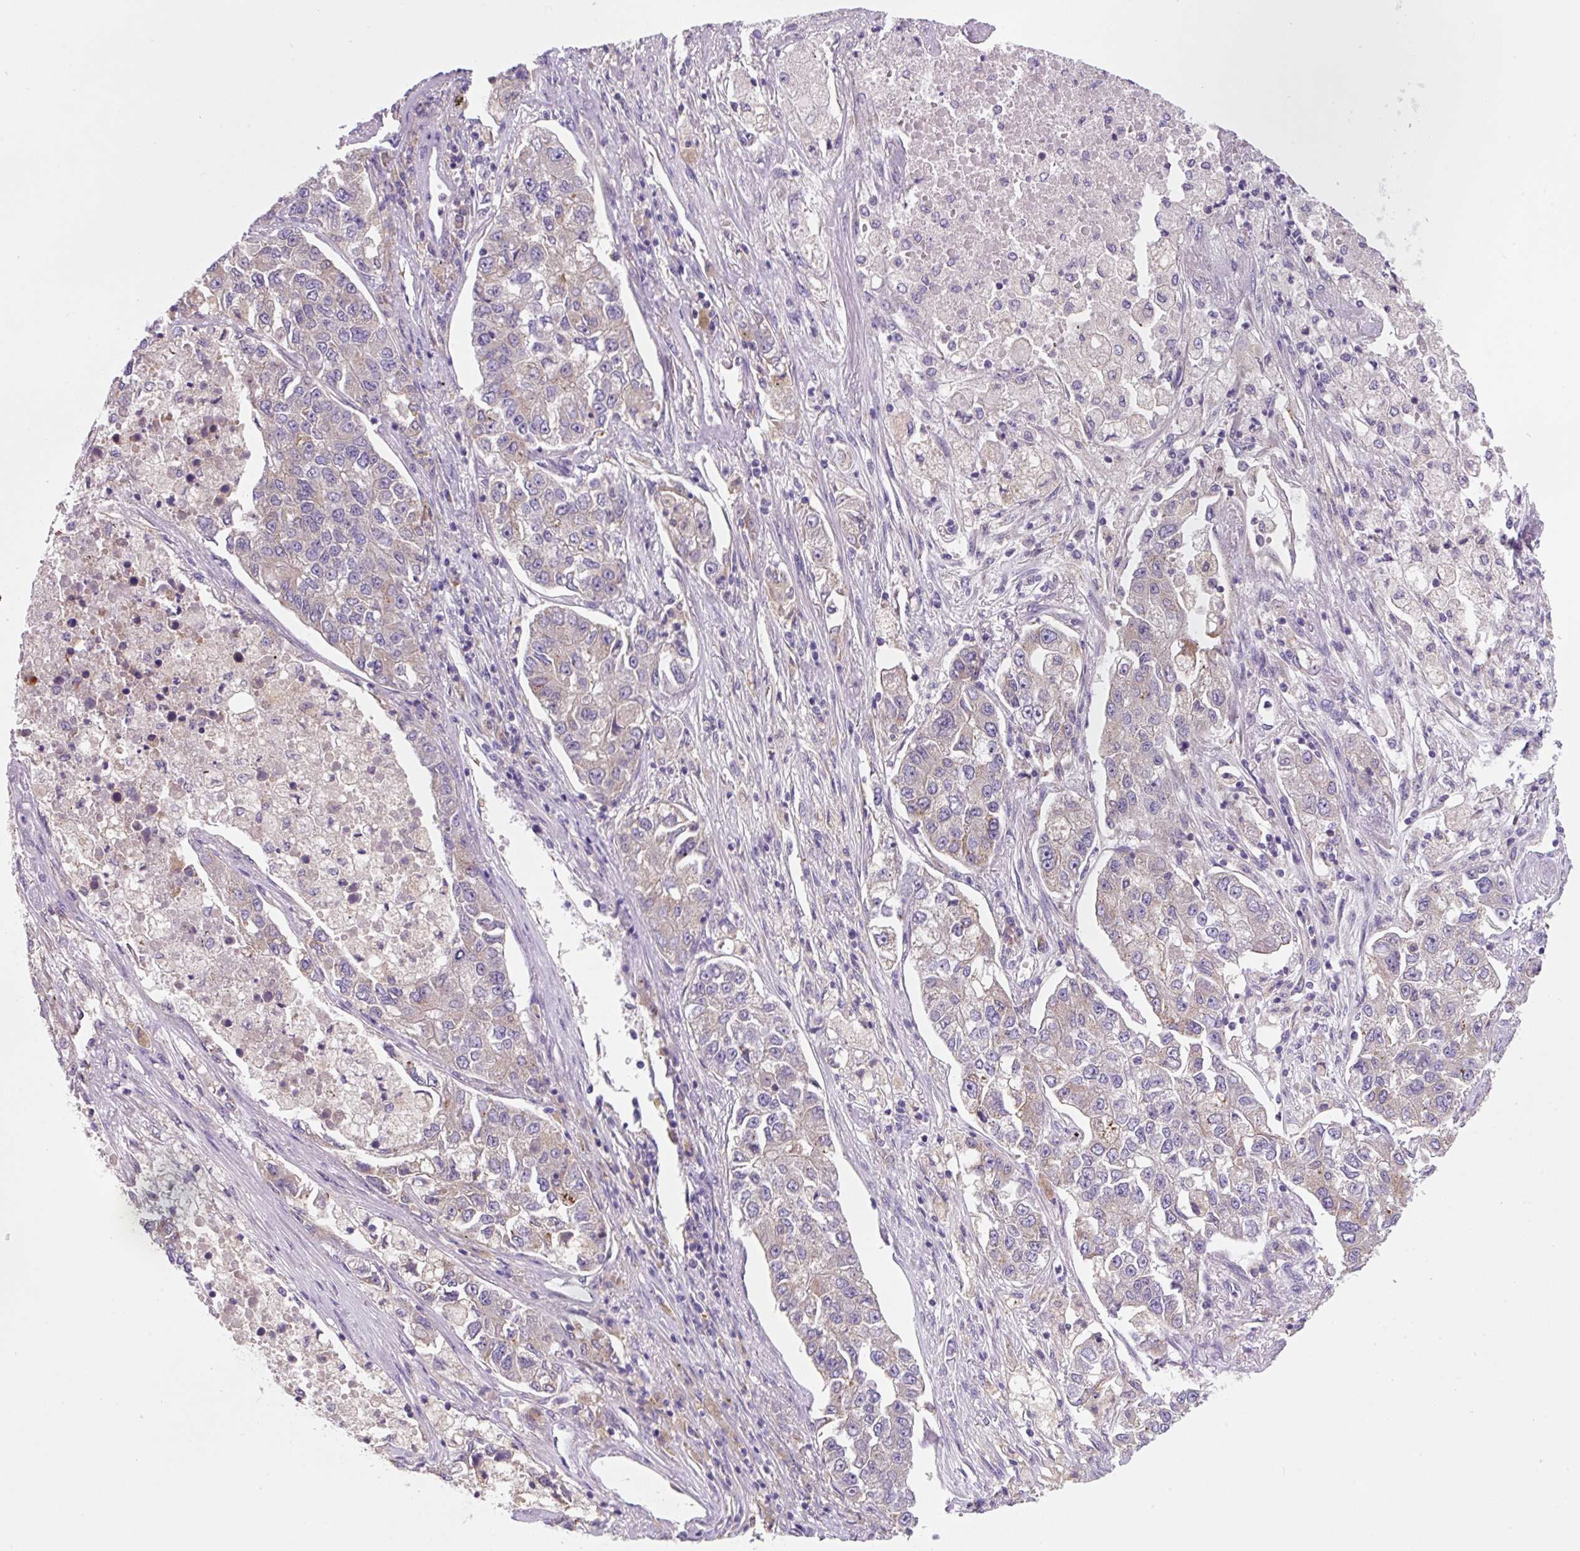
{"staining": {"intensity": "weak", "quantity": "<25%", "location": "cytoplasmic/membranous"}, "tissue": "lung cancer", "cell_type": "Tumor cells", "image_type": "cancer", "snomed": [{"axis": "morphology", "description": "Adenocarcinoma, NOS"}, {"axis": "topography", "description": "Lung"}], "caption": "Lung adenocarcinoma was stained to show a protein in brown. There is no significant staining in tumor cells. (Immunohistochemistry, brightfield microscopy, high magnification).", "gene": "FZD5", "patient": {"sex": "male", "age": 49}}